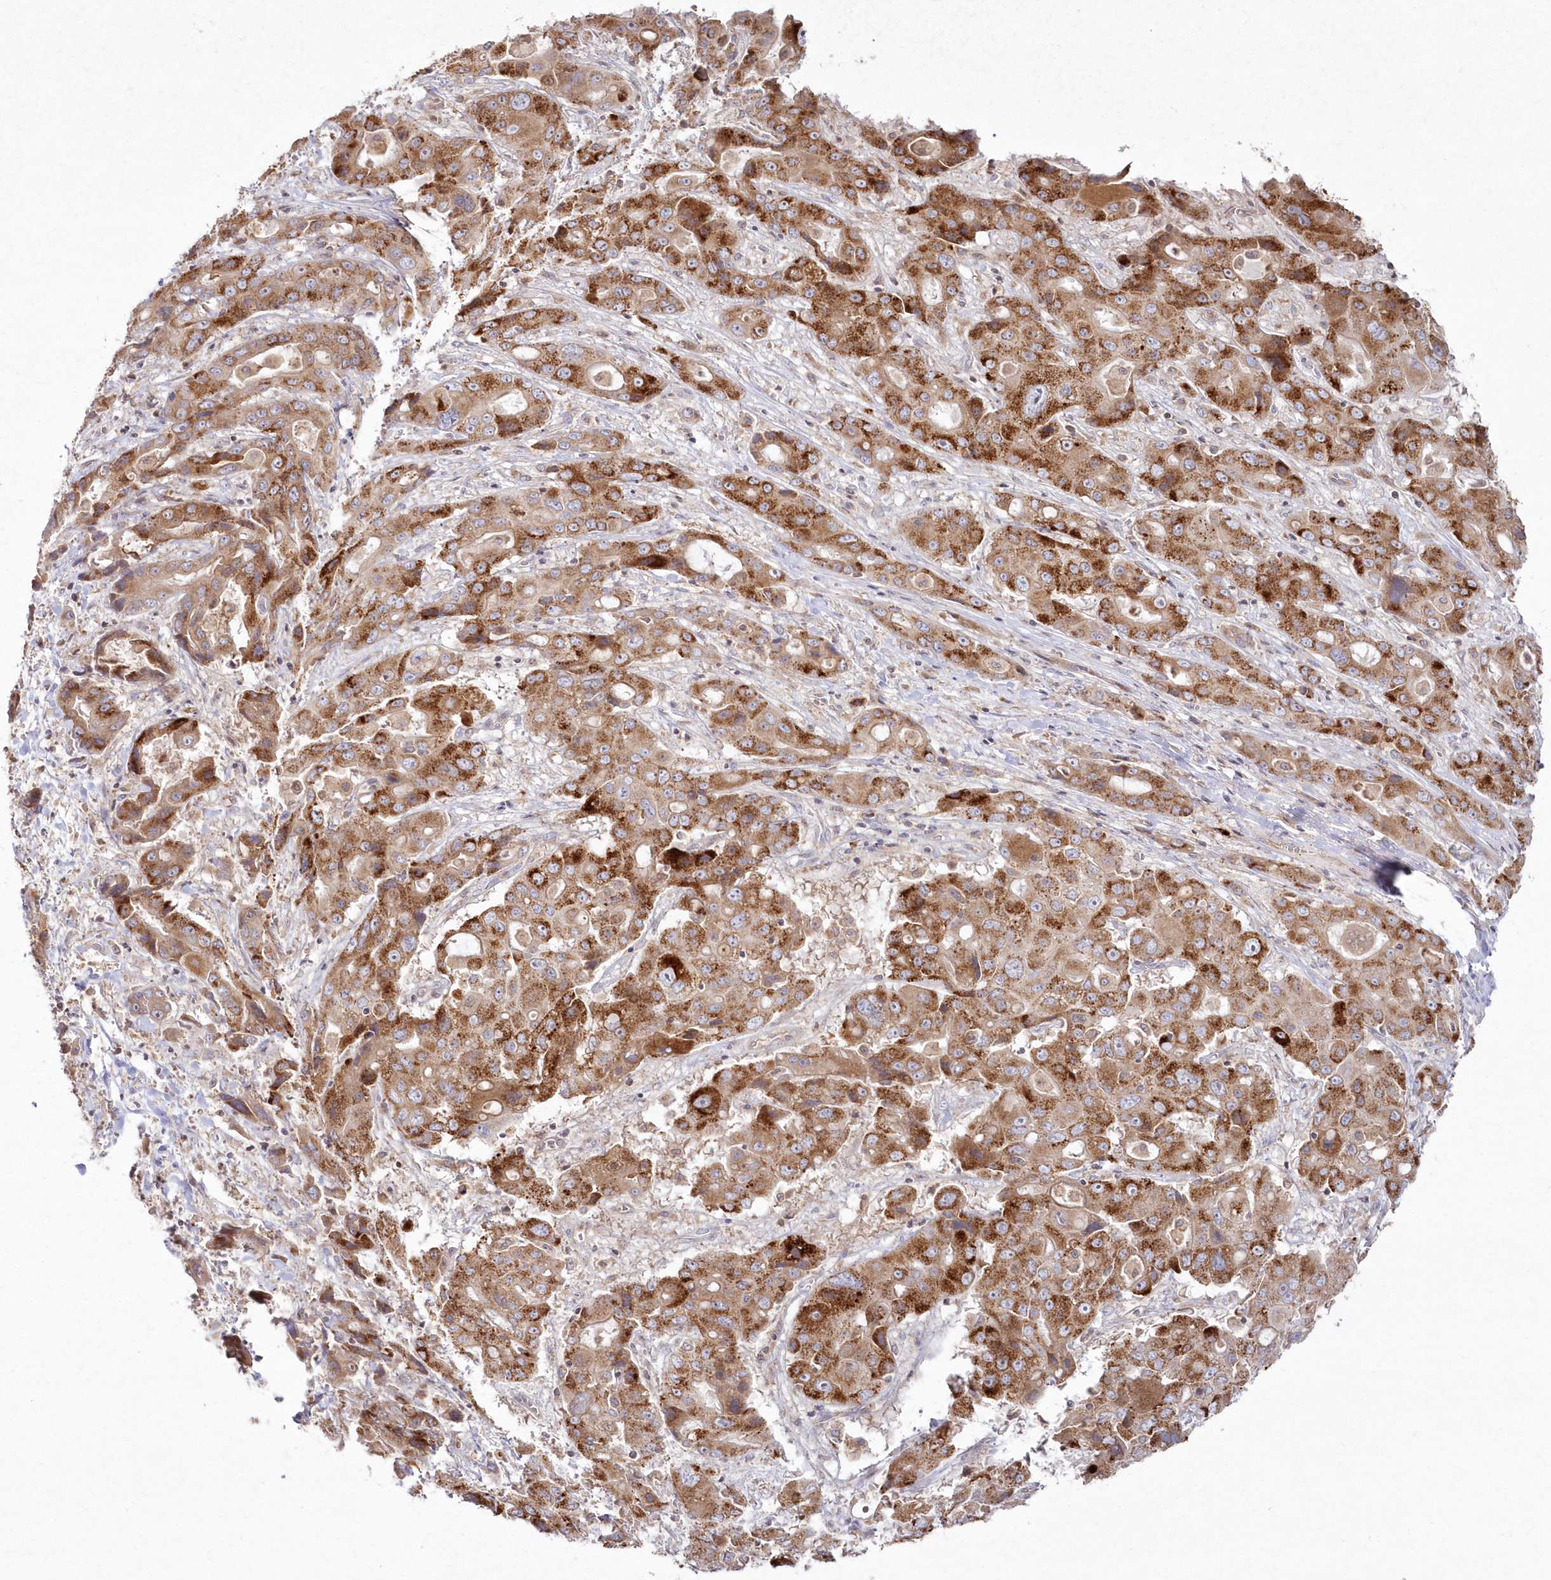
{"staining": {"intensity": "moderate", "quantity": ">75%", "location": "cytoplasmic/membranous"}, "tissue": "liver cancer", "cell_type": "Tumor cells", "image_type": "cancer", "snomed": [{"axis": "morphology", "description": "Cholangiocarcinoma"}, {"axis": "topography", "description": "Liver"}], "caption": "A micrograph of liver cholangiocarcinoma stained for a protein displays moderate cytoplasmic/membranous brown staining in tumor cells. (Stains: DAB in brown, nuclei in blue, Microscopy: brightfield microscopy at high magnification).", "gene": "ARSB", "patient": {"sex": "male", "age": 67}}